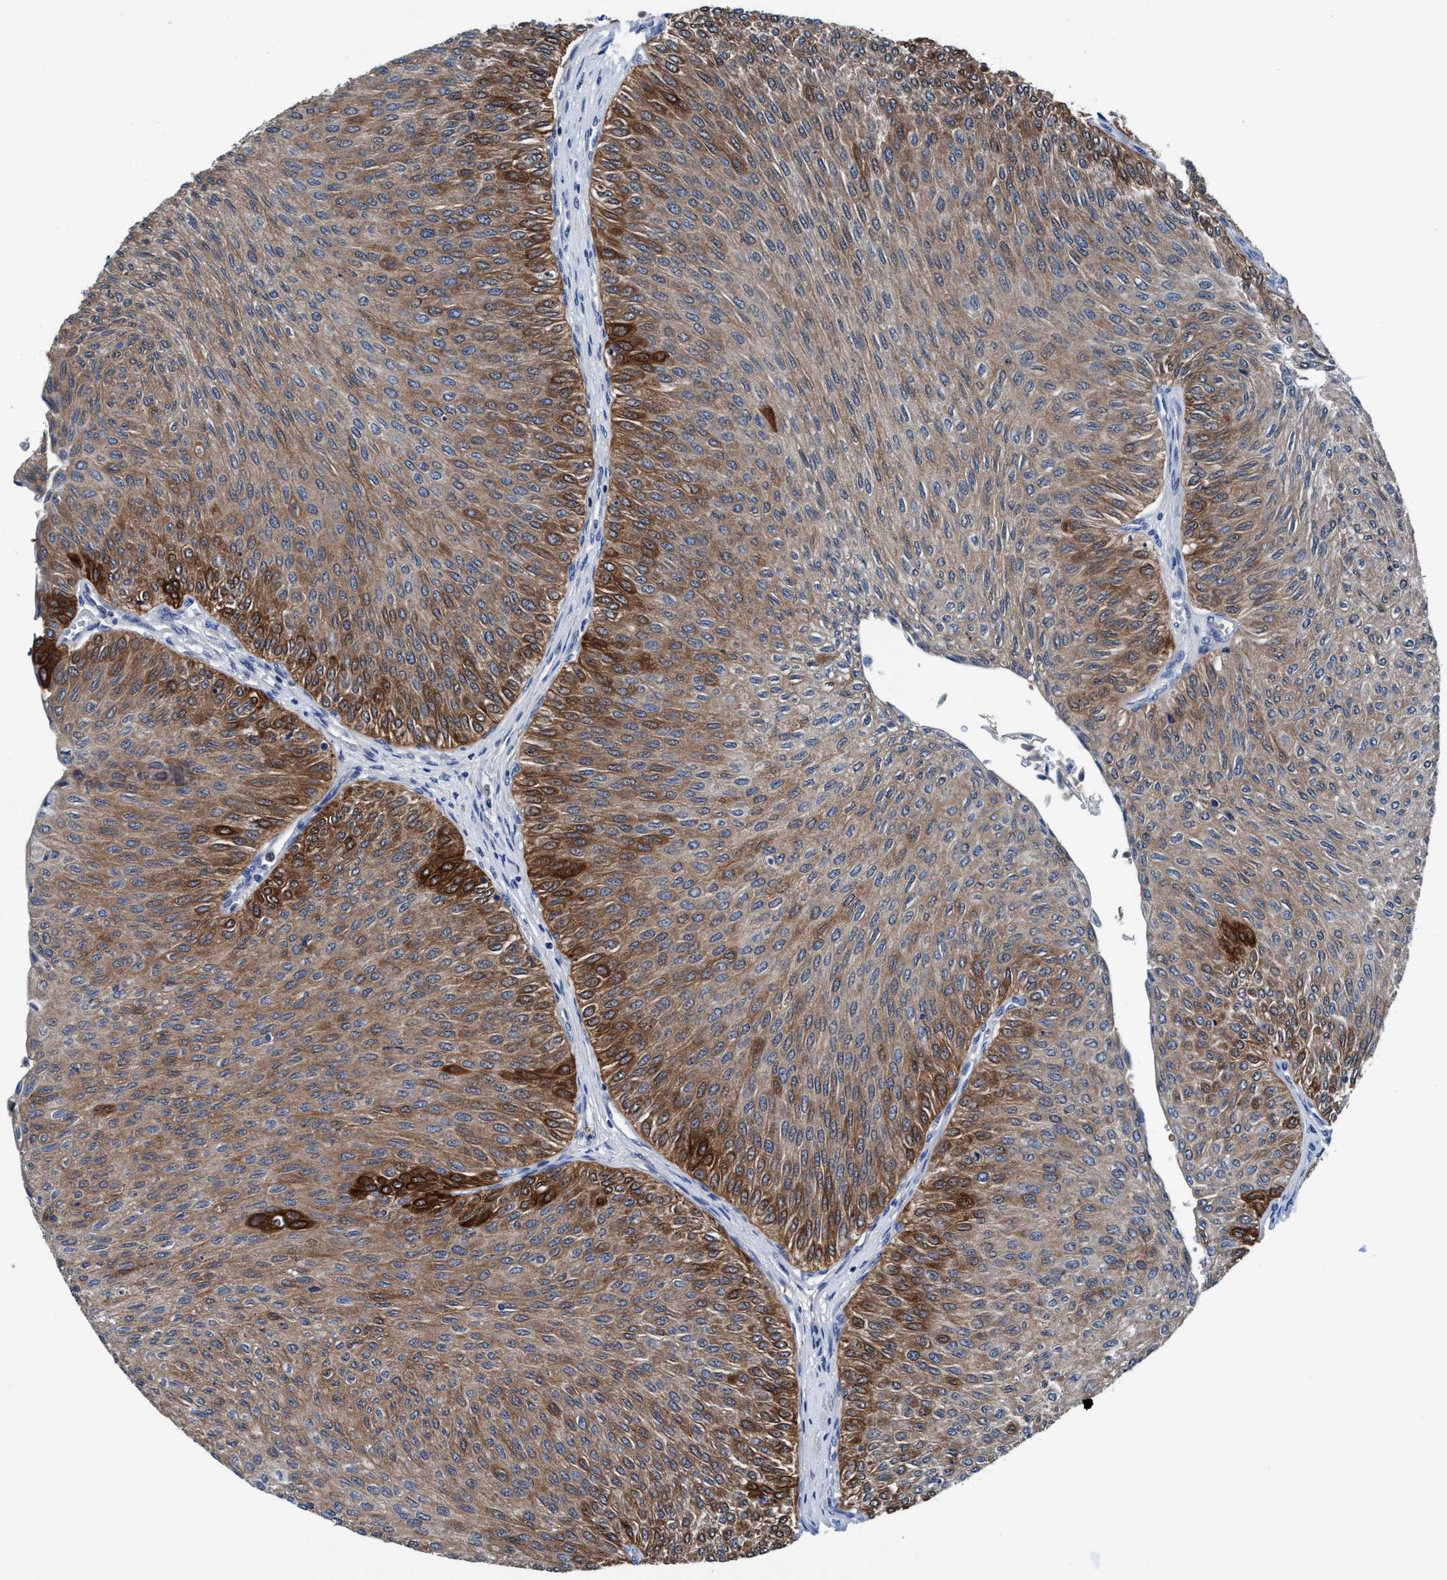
{"staining": {"intensity": "moderate", "quantity": ">75%", "location": "cytoplasmic/membranous"}, "tissue": "urothelial cancer", "cell_type": "Tumor cells", "image_type": "cancer", "snomed": [{"axis": "morphology", "description": "Urothelial carcinoma, Low grade"}, {"axis": "topography", "description": "Urinary bladder"}], "caption": "DAB immunohistochemical staining of human urothelial cancer displays moderate cytoplasmic/membranous protein staining in approximately >75% of tumor cells.", "gene": "TMEM94", "patient": {"sex": "male", "age": 78}}